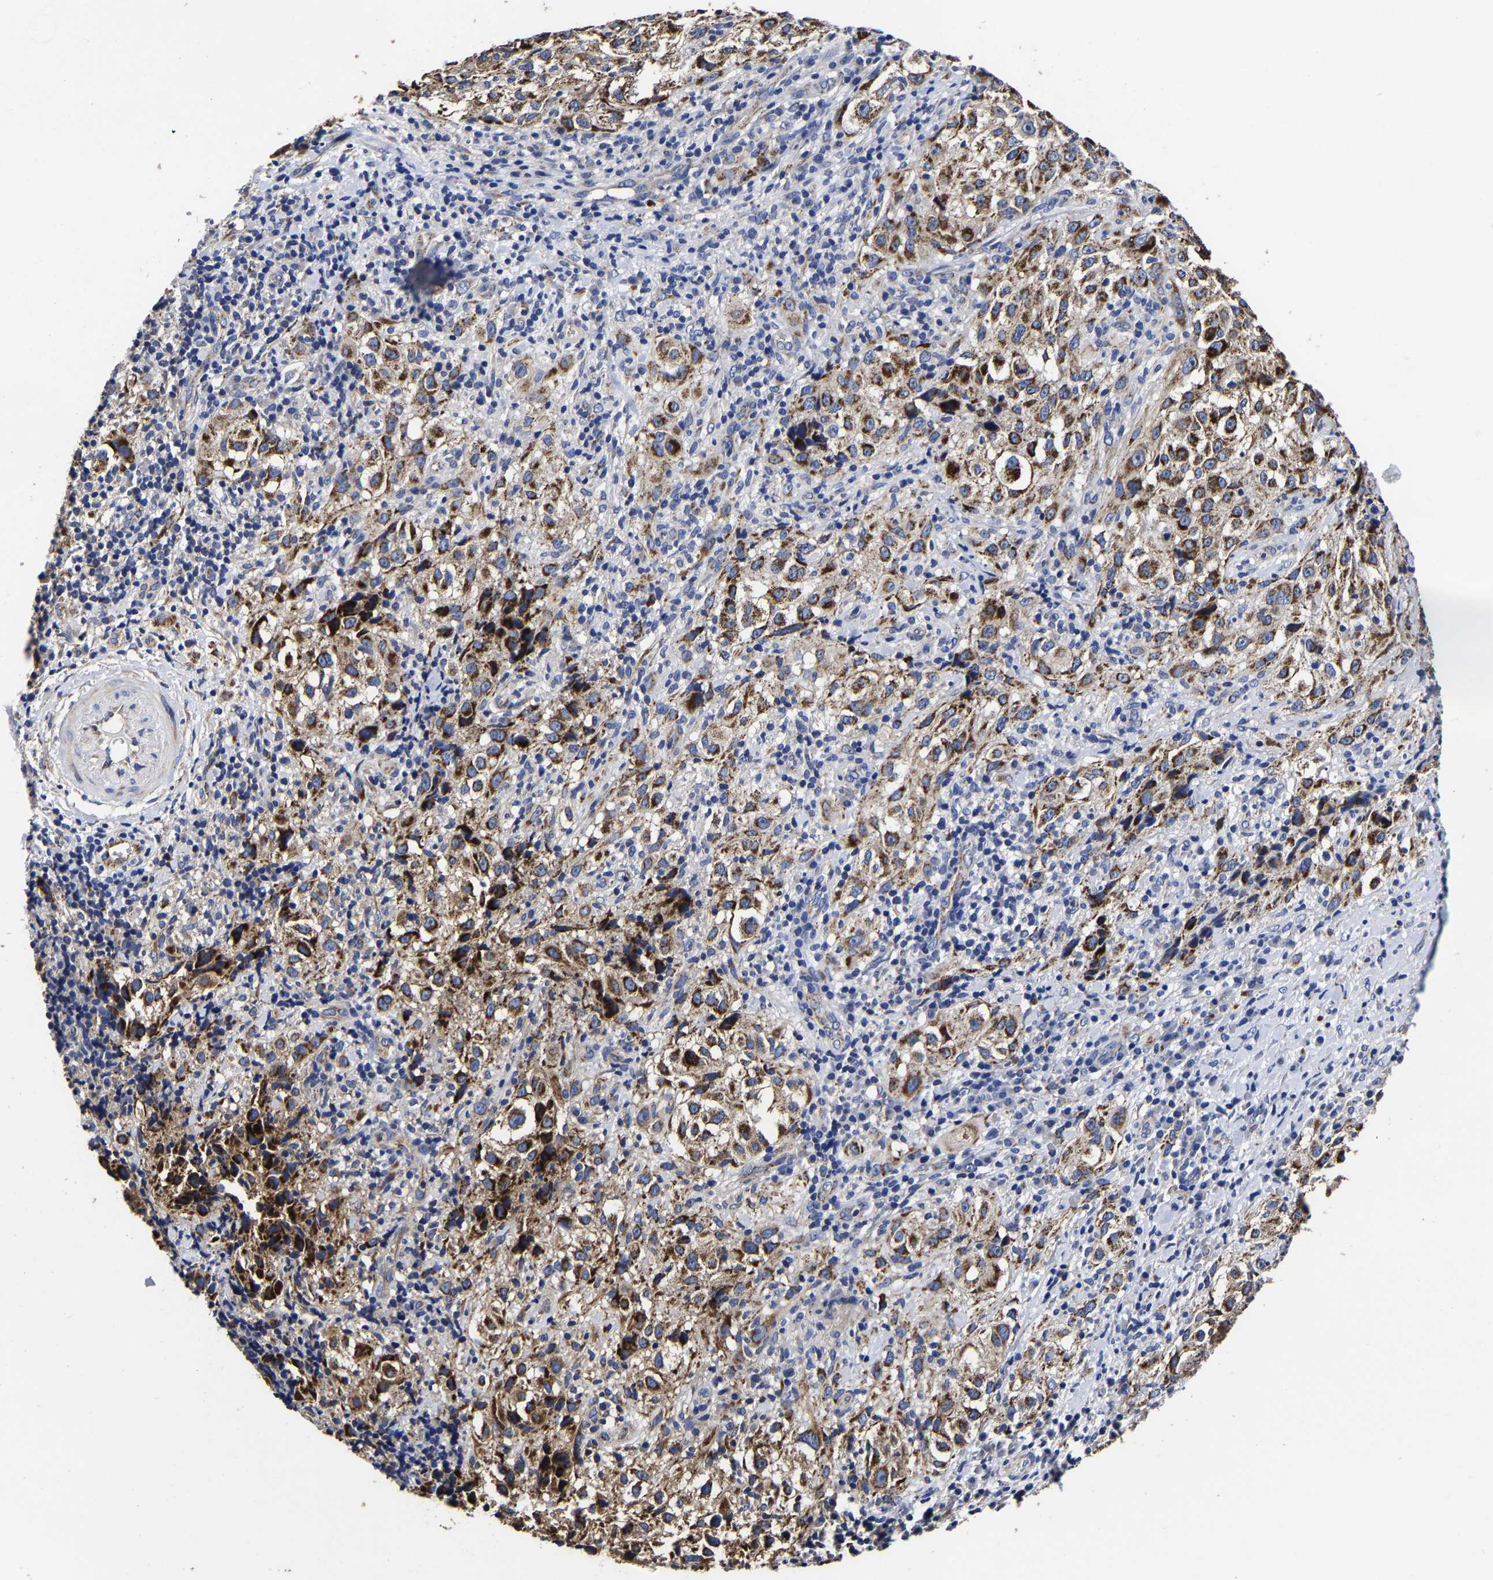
{"staining": {"intensity": "moderate", "quantity": ">75%", "location": "cytoplasmic/membranous"}, "tissue": "melanoma", "cell_type": "Tumor cells", "image_type": "cancer", "snomed": [{"axis": "morphology", "description": "Necrosis, NOS"}, {"axis": "morphology", "description": "Malignant melanoma, NOS"}, {"axis": "topography", "description": "Skin"}], "caption": "This is a photomicrograph of immunohistochemistry (IHC) staining of malignant melanoma, which shows moderate expression in the cytoplasmic/membranous of tumor cells.", "gene": "AASS", "patient": {"sex": "female", "age": 87}}